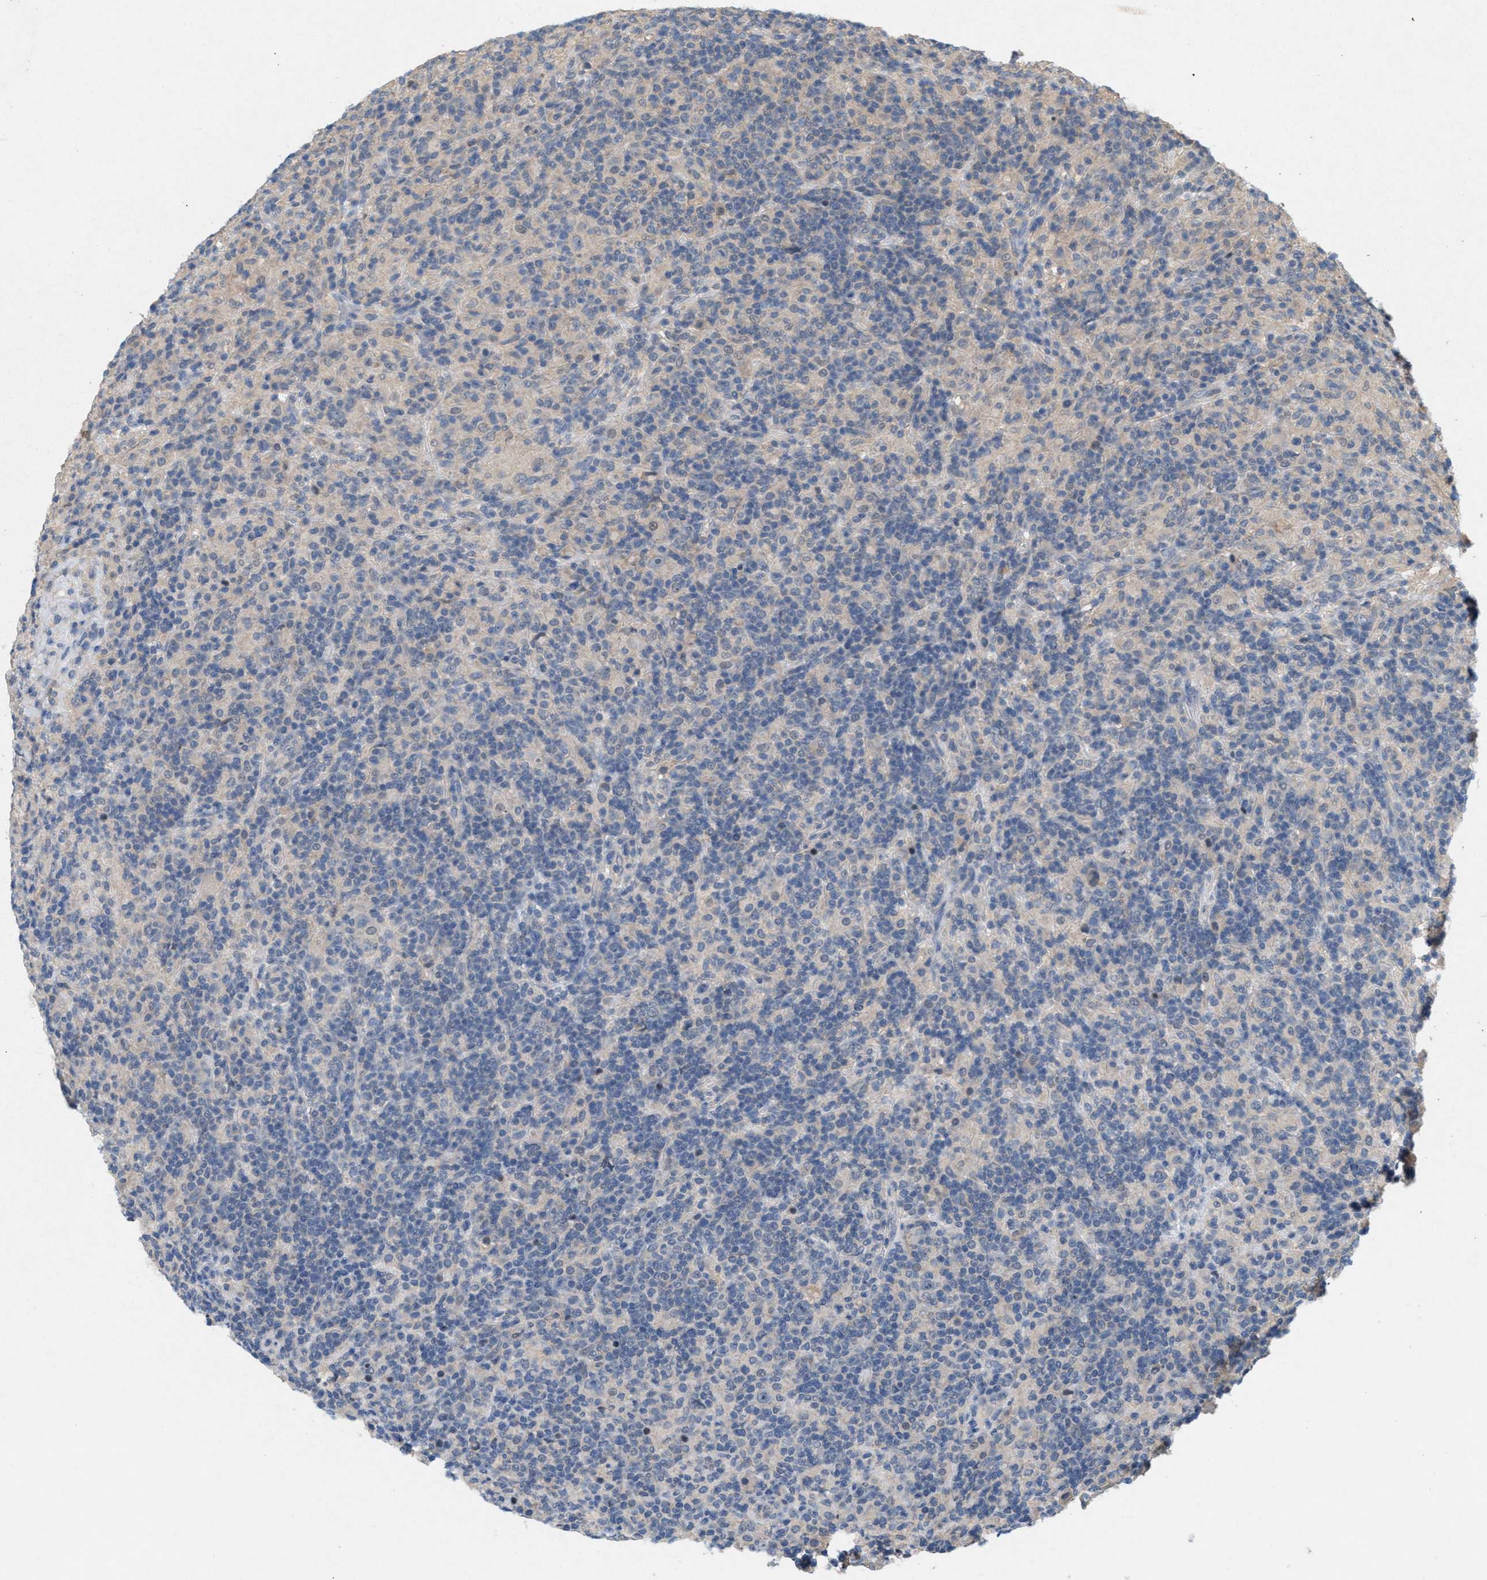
{"staining": {"intensity": "negative", "quantity": "none", "location": "none"}, "tissue": "lymphoma", "cell_type": "Tumor cells", "image_type": "cancer", "snomed": [{"axis": "morphology", "description": "Hodgkin's disease, NOS"}, {"axis": "topography", "description": "Lymph node"}], "caption": "Hodgkin's disease stained for a protein using IHC shows no positivity tumor cells.", "gene": "DCAF7", "patient": {"sex": "male", "age": 70}}